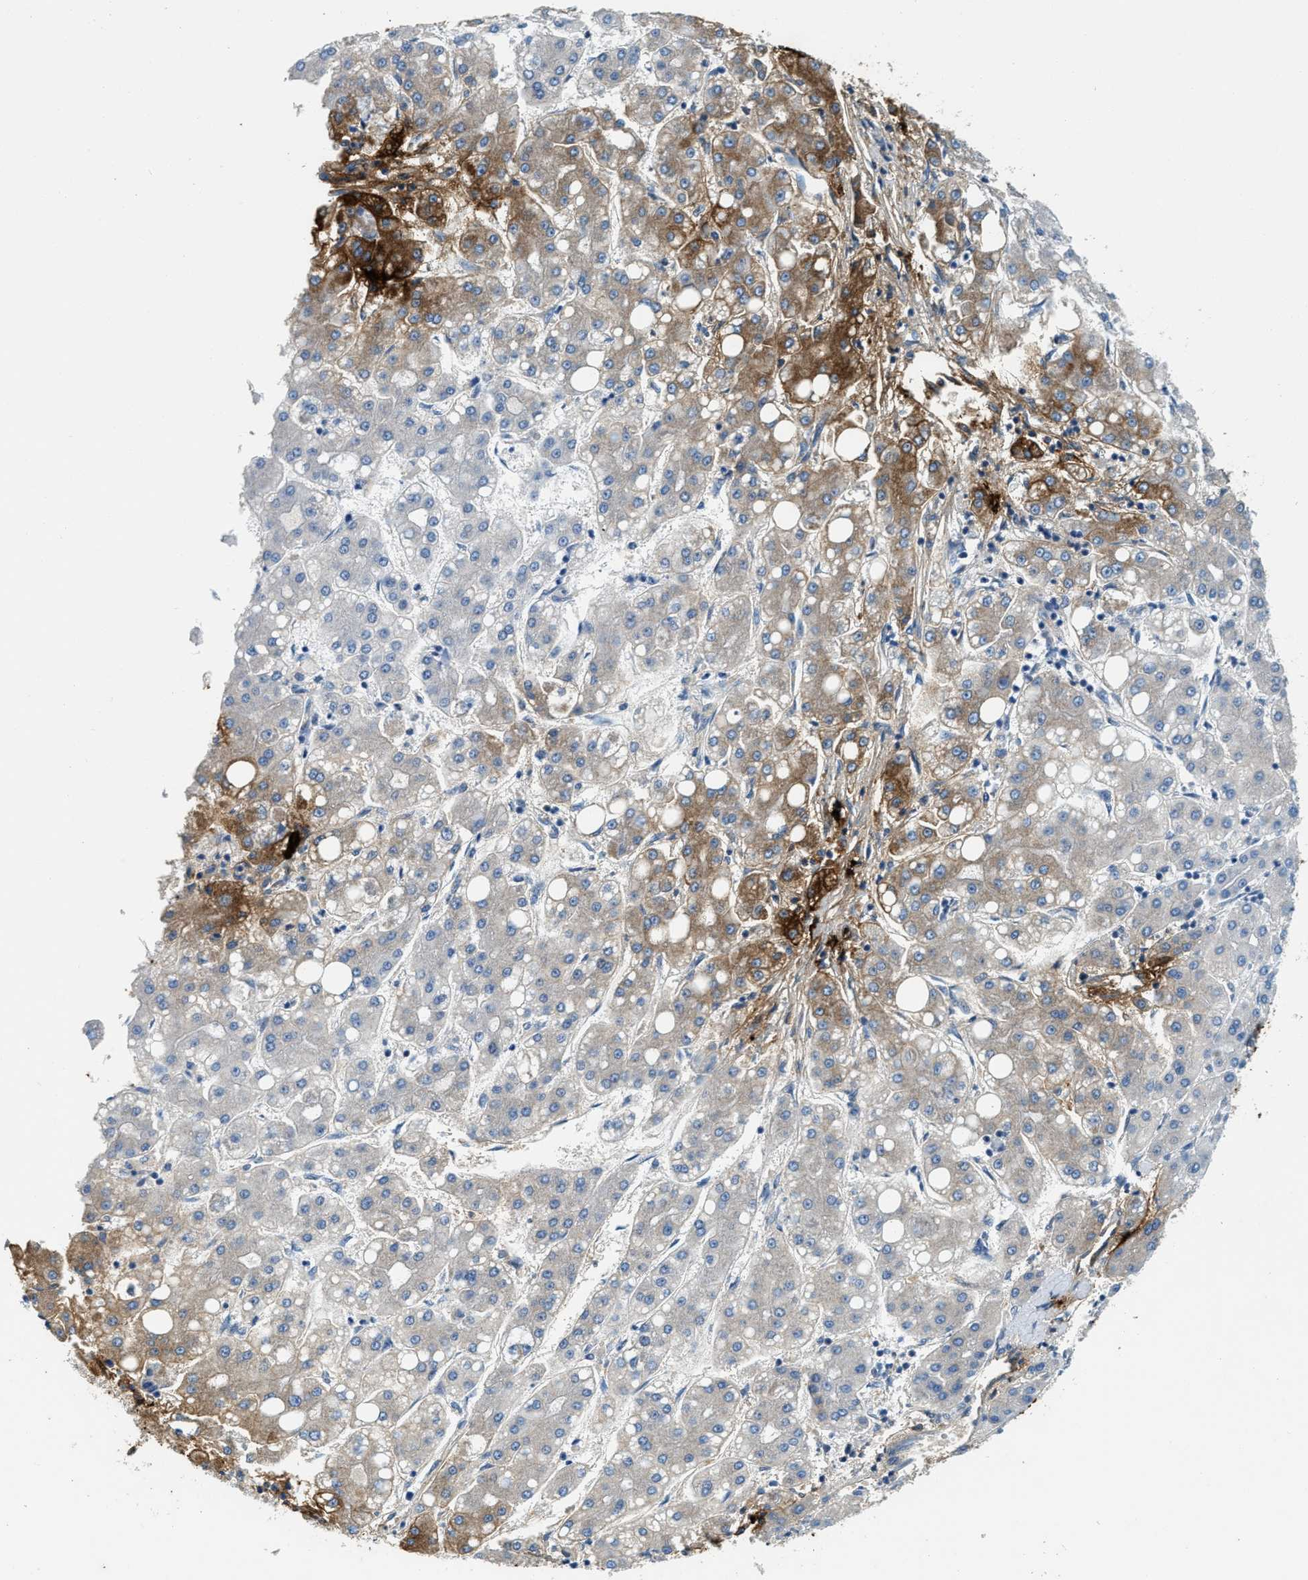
{"staining": {"intensity": "moderate", "quantity": "<25%", "location": "cytoplasmic/membranous"}, "tissue": "liver cancer", "cell_type": "Tumor cells", "image_type": "cancer", "snomed": [{"axis": "morphology", "description": "Carcinoma, Hepatocellular, NOS"}, {"axis": "topography", "description": "Liver"}], "caption": "Human liver cancer (hepatocellular carcinoma) stained with a brown dye demonstrates moderate cytoplasmic/membranous positive expression in approximately <25% of tumor cells.", "gene": "TPSAB1", "patient": {"sex": "male", "age": 65}}